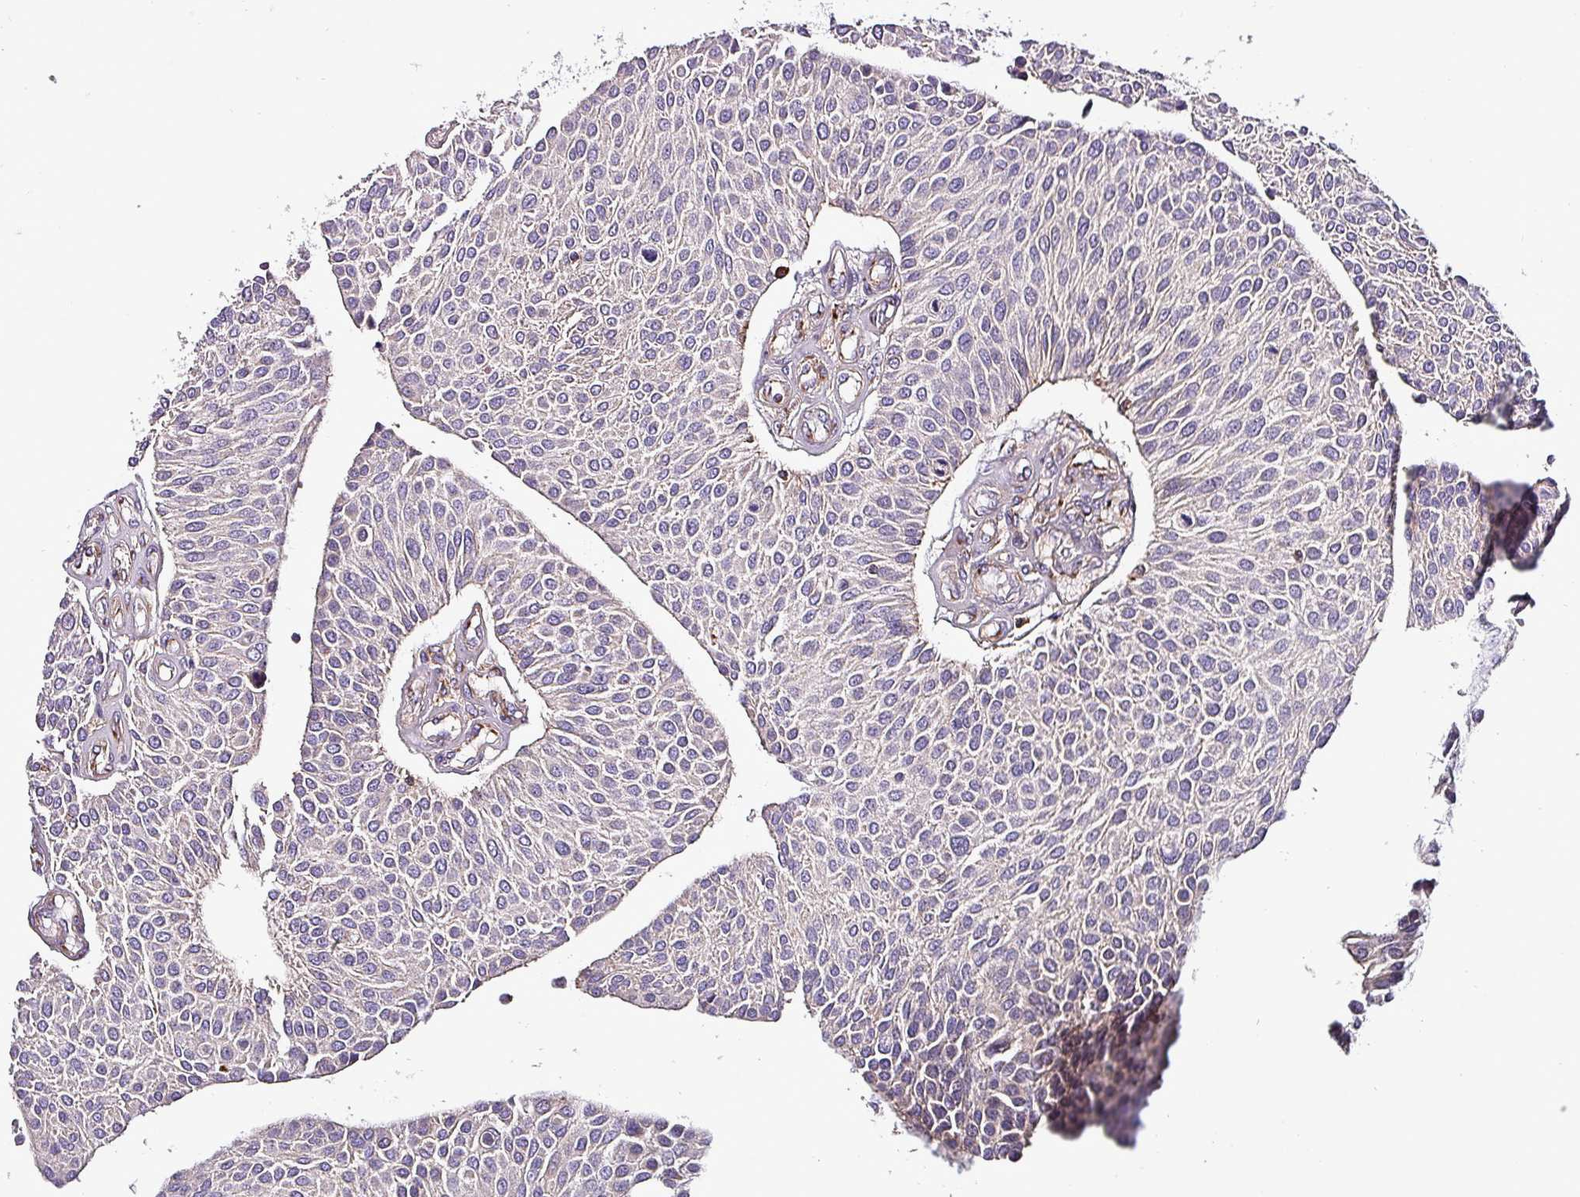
{"staining": {"intensity": "negative", "quantity": "none", "location": "none"}, "tissue": "urothelial cancer", "cell_type": "Tumor cells", "image_type": "cancer", "snomed": [{"axis": "morphology", "description": "Urothelial carcinoma, NOS"}, {"axis": "topography", "description": "Urinary bladder"}], "caption": "IHC photomicrograph of transitional cell carcinoma stained for a protein (brown), which demonstrates no staining in tumor cells.", "gene": "VAMP4", "patient": {"sex": "male", "age": 55}}